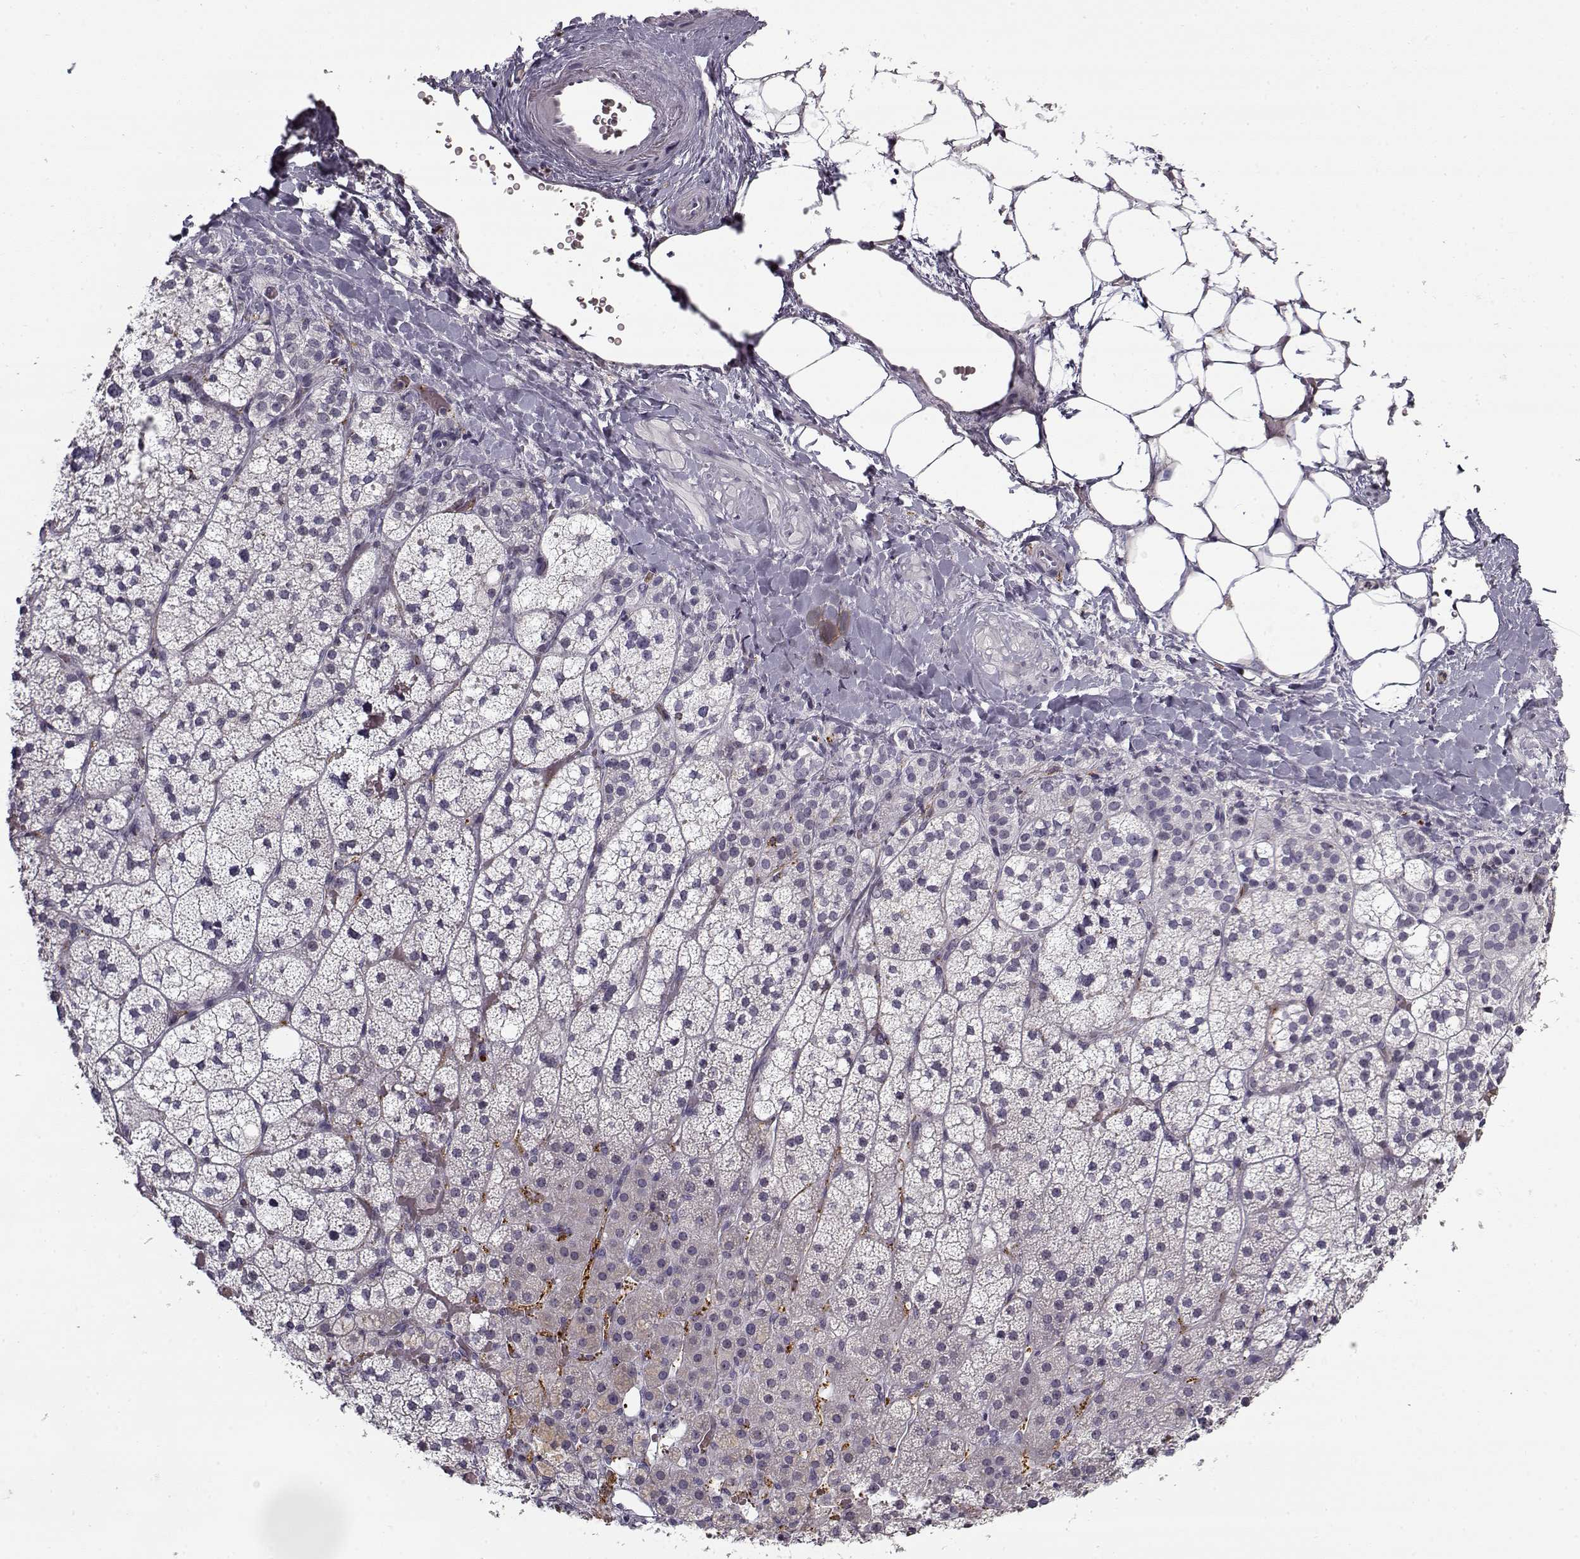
{"staining": {"intensity": "negative", "quantity": "none", "location": "none"}, "tissue": "adrenal gland", "cell_type": "Glandular cells", "image_type": "normal", "snomed": [{"axis": "morphology", "description": "Normal tissue, NOS"}, {"axis": "topography", "description": "Adrenal gland"}], "caption": "The image exhibits no staining of glandular cells in unremarkable adrenal gland.", "gene": "SNCA", "patient": {"sex": "male", "age": 53}}